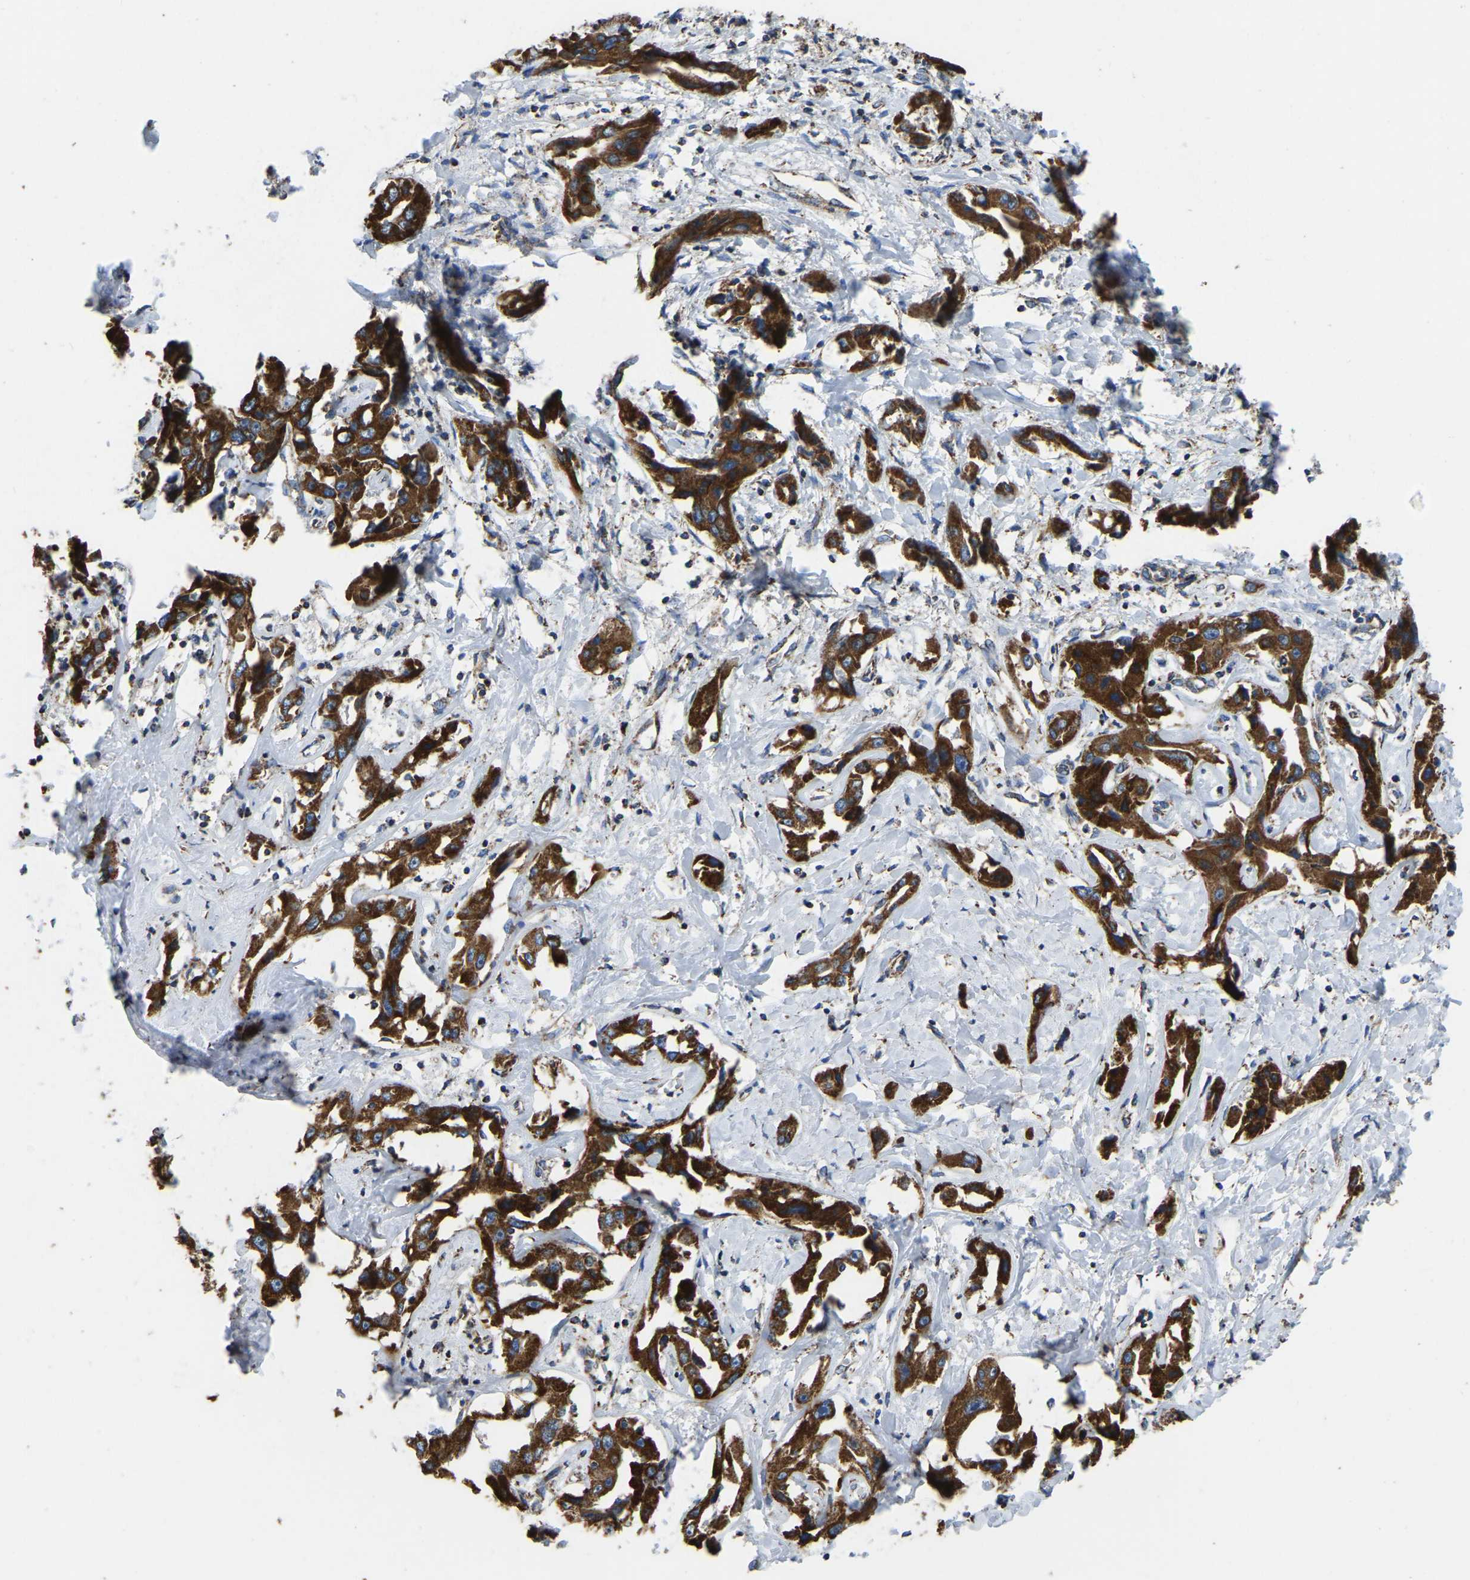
{"staining": {"intensity": "strong", "quantity": ">75%", "location": "cytoplasmic/membranous"}, "tissue": "liver cancer", "cell_type": "Tumor cells", "image_type": "cancer", "snomed": [{"axis": "morphology", "description": "Cholangiocarcinoma"}, {"axis": "topography", "description": "Liver"}], "caption": "Protein expression analysis of cholangiocarcinoma (liver) displays strong cytoplasmic/membranous positivity in approximately >75% of tumor cells. (IHC, brightfield microscopy, high magnification).", "gene": "ETFA", "patient": {"sex": "male", "age": 59}}